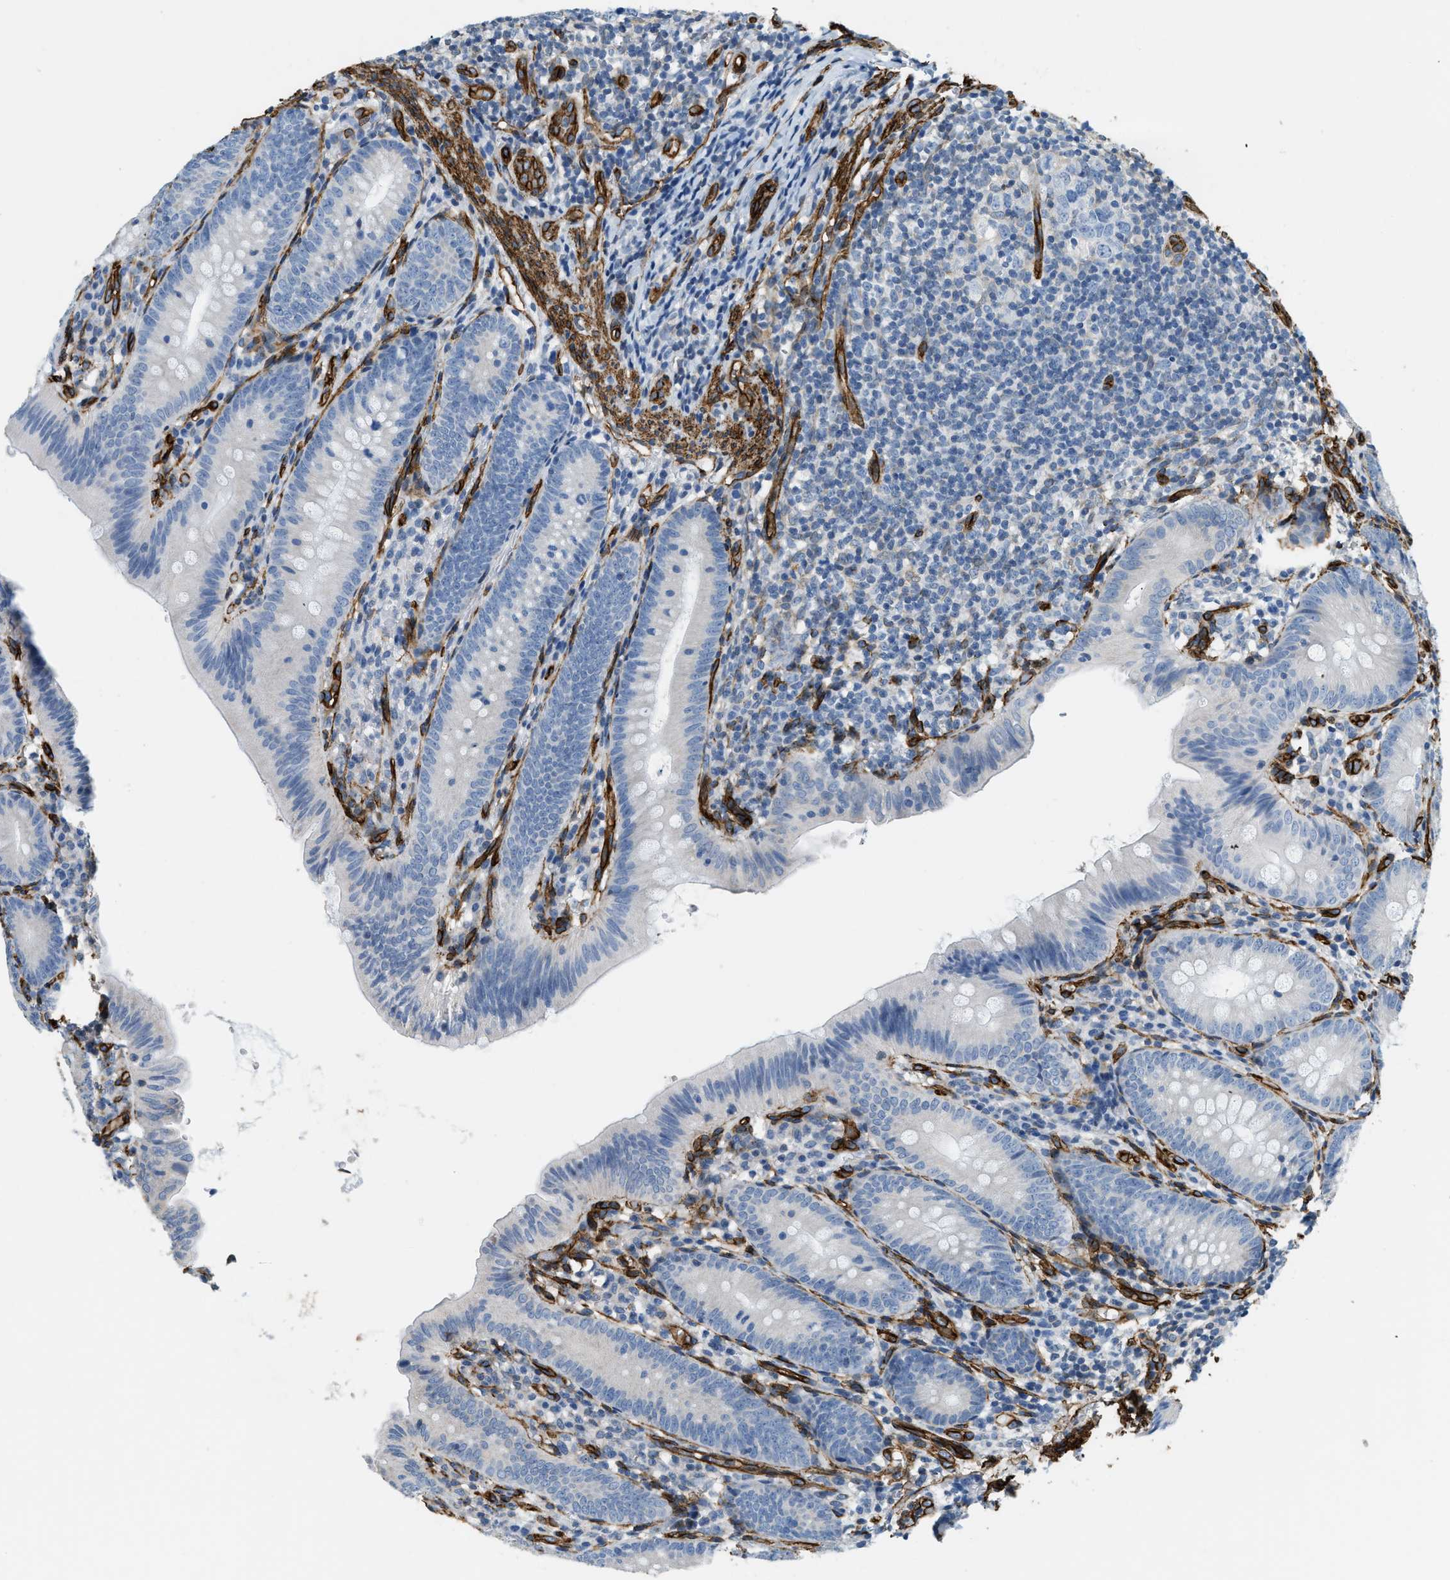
{"staining": {"intensity": "negative", "quantity": "none", "location": "none"}, "tissue": "appendix", "cell_type": "Glandular cells", "image_type": "normal", "snomed": [{"axis": "morphology", "description": "Normal tissue, NOS"}, {"axis": "topography", "description": "Appendix"}], "caption": "A high-resolution histopathology image shows immunohistochemistry staining of unremarkable appendix, which demonstrates no significant staining in glandular cells. (DAB immunohistochemistry, high magnification).", "gene": "TMEM43", "patient": {"sex": "male", "age": 1}}